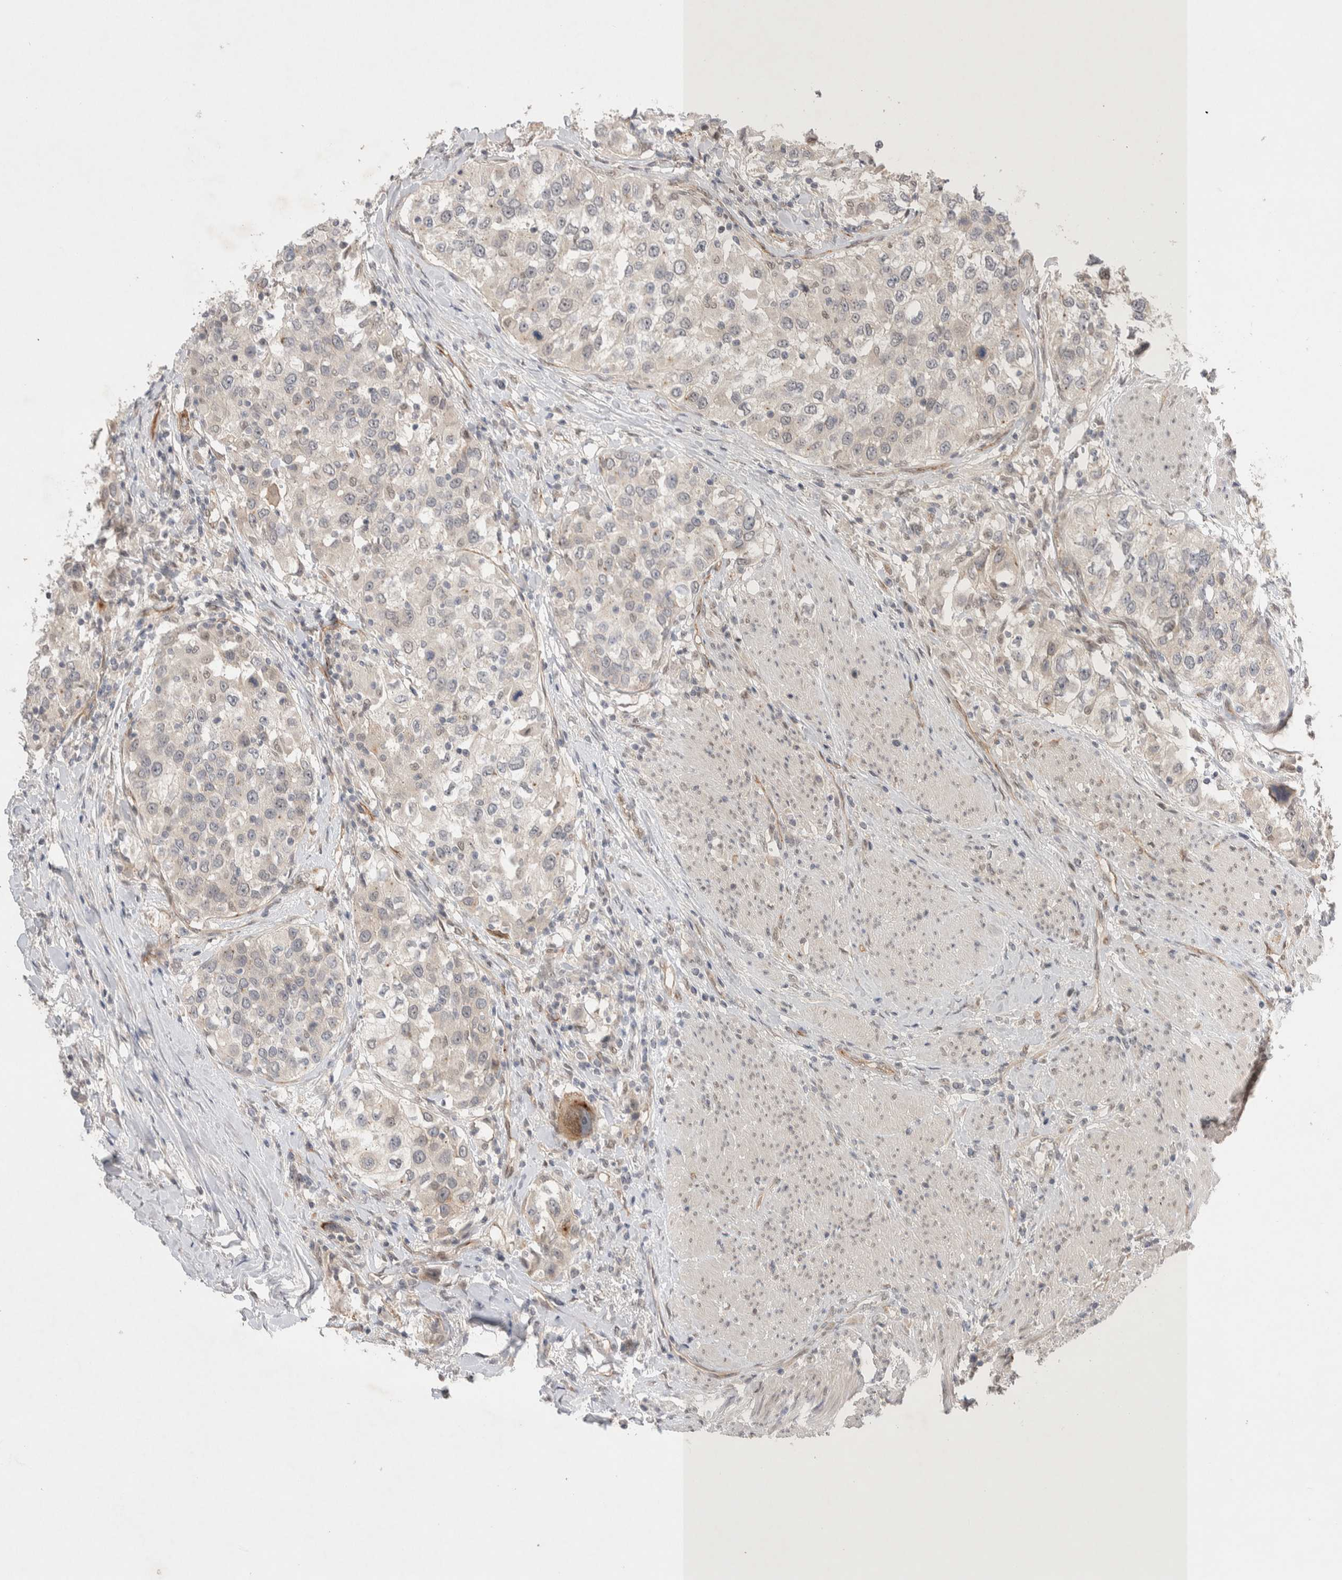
{"staining": {"intensity": "weak", "quantity": "<25%", "location": "cytoplasmic/membranous"}, "tissue": "urothelial cancer", "cell_type": "Tumor cells", "image_type": "cancer", "snomed": [{"axis": "morphology", "description": "Urothelial carcinoma, High grade"}, {"axis": "topography", "description": "Urinary bladder"}], "caption": "A micrograph of human urothelial carcinoma (high-grade) is negative for staining in tumor cells.", "gene": "ZNF704", "patient": {"sex": "female", "age": 80}}